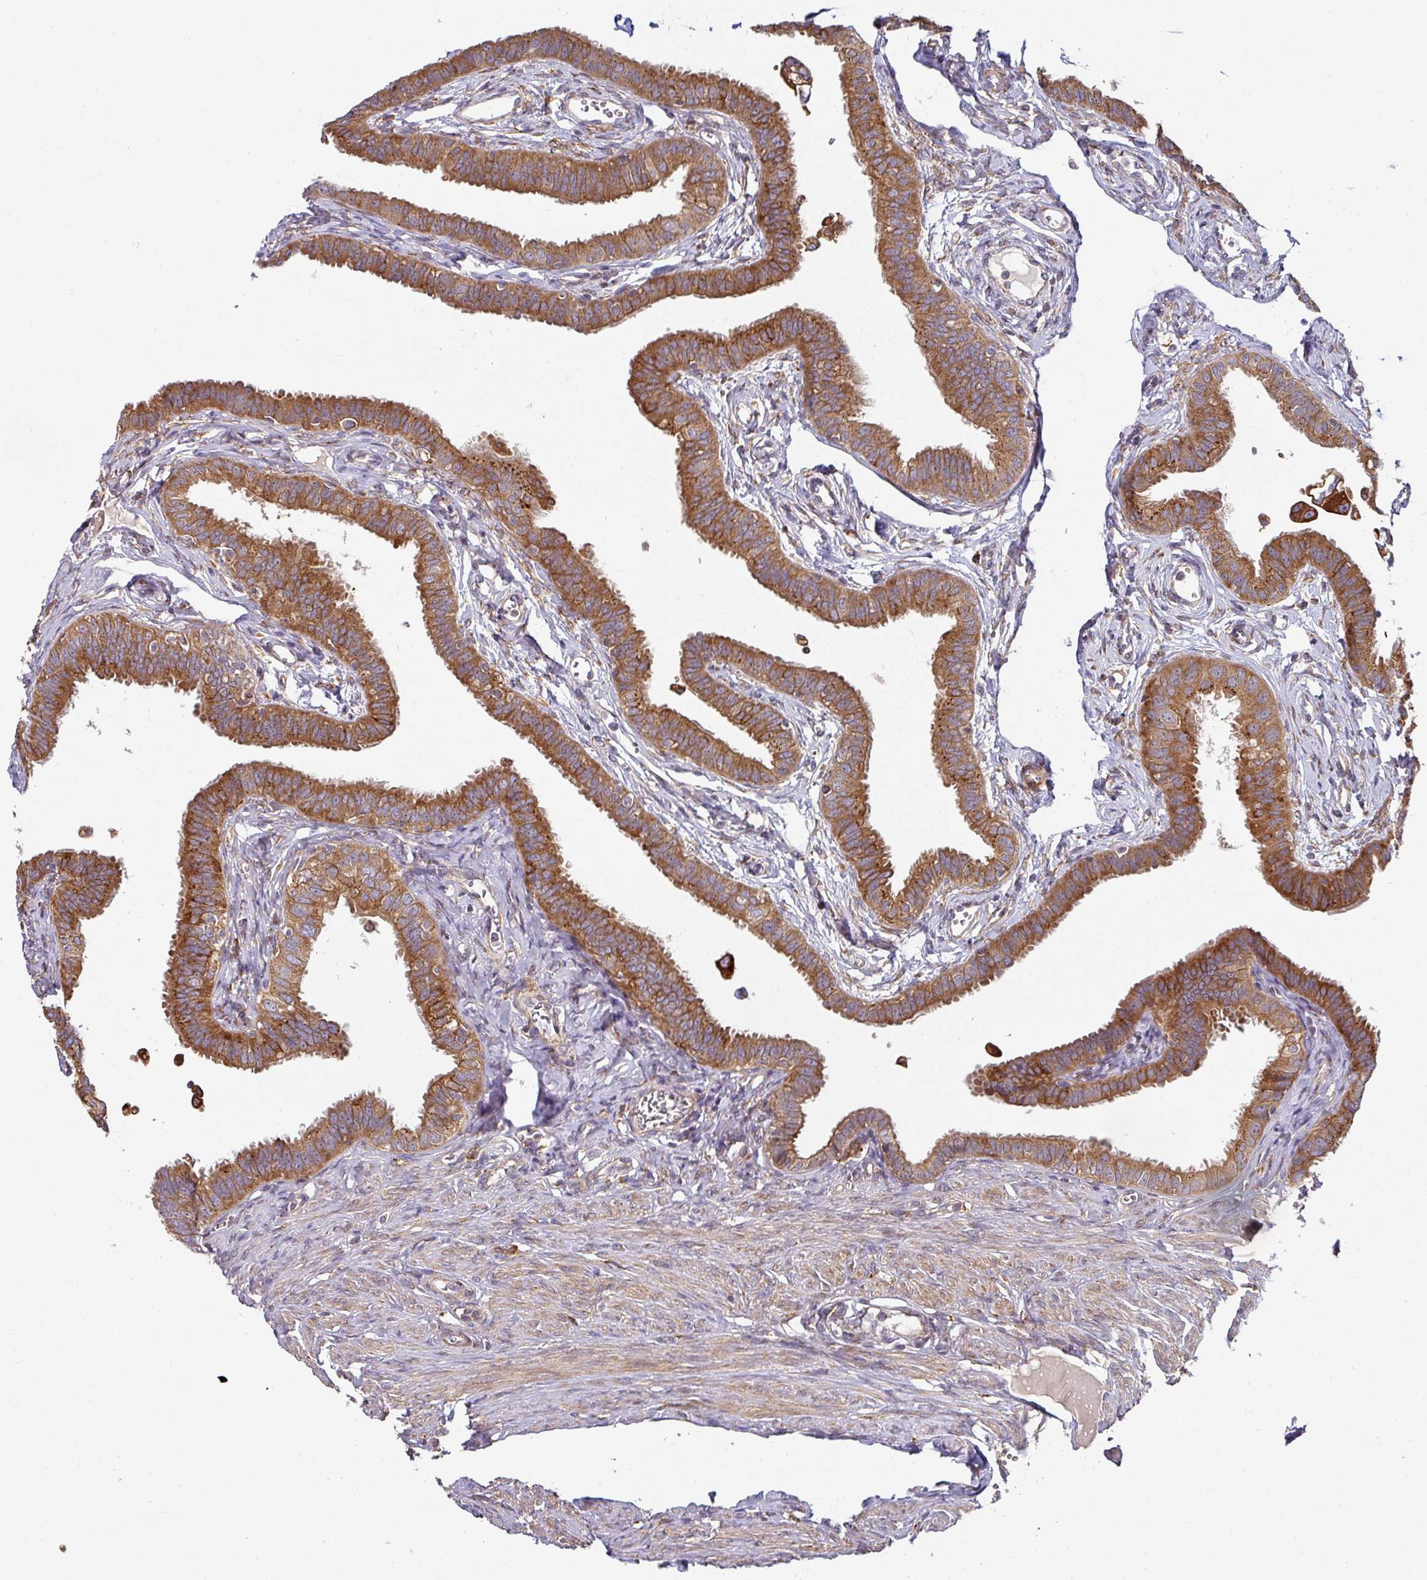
{"staining": {"intensity": "moderate", "quantity": ">75%", "location": "cytoplasmic/membranous"}, "tissue": "fallopian tube", "cell_type": "Glandular cells", "image_type": "normal", "snomed": [{"axis": "morphology", "description": "Normal tissue, NOS"}, {"axis": "morphology", "description": "Carcinoma, NOS"}, {"axis": "topography", "description": "Fallopian tube"}, {"axis": "topography", "description": "Ovary"}], "caption": "The histopathology image demonstrates immunohistochemical staining of unremarkable fallopian tube. There is moderate cytoplasmic/membranous staining is seen in approximately >75% of glandular cells.", "gene": "ZNF268", "patient": {"sex": "female", "age": 59}}